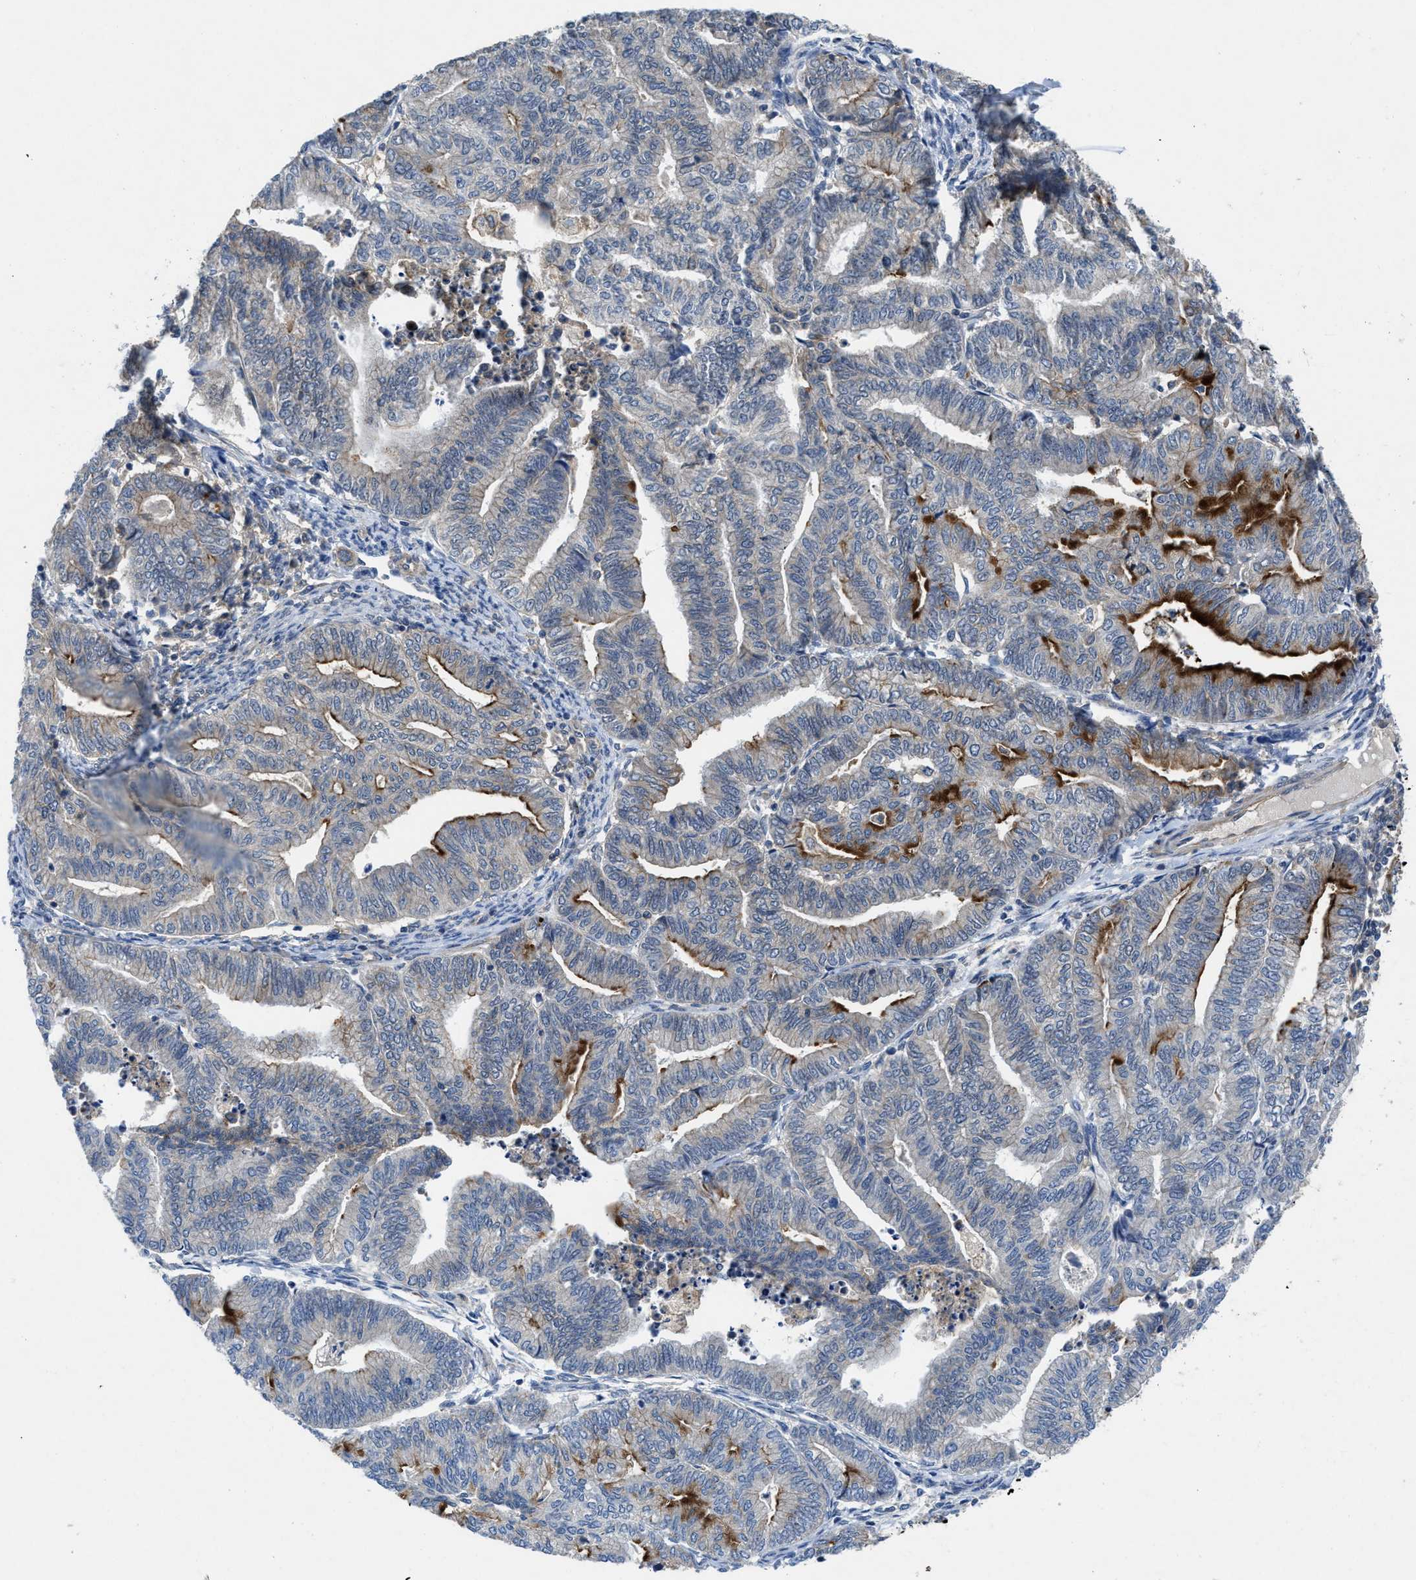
{"staining": {"intensity": "moderate", "quantity": "25%-75%", "location": "cytoplasmic/membranous"}, "tissue": "endometrial cancer", "cell_type": "Tumor cells", "image_type": "cancer", "snomed": [{"axis": "morphology", "description": "Adenocarcinoma, NOS"}, {"axis": "topography", "description": "Endometrium"}], "caption": "Moderate cytoplasmic/membranous positivity is seen in approximately 25%-75% of tumor cells in endometrial adenocarcinoma.", "gene": "PANX1", "patient": {"sex": "female", "age": 79}}